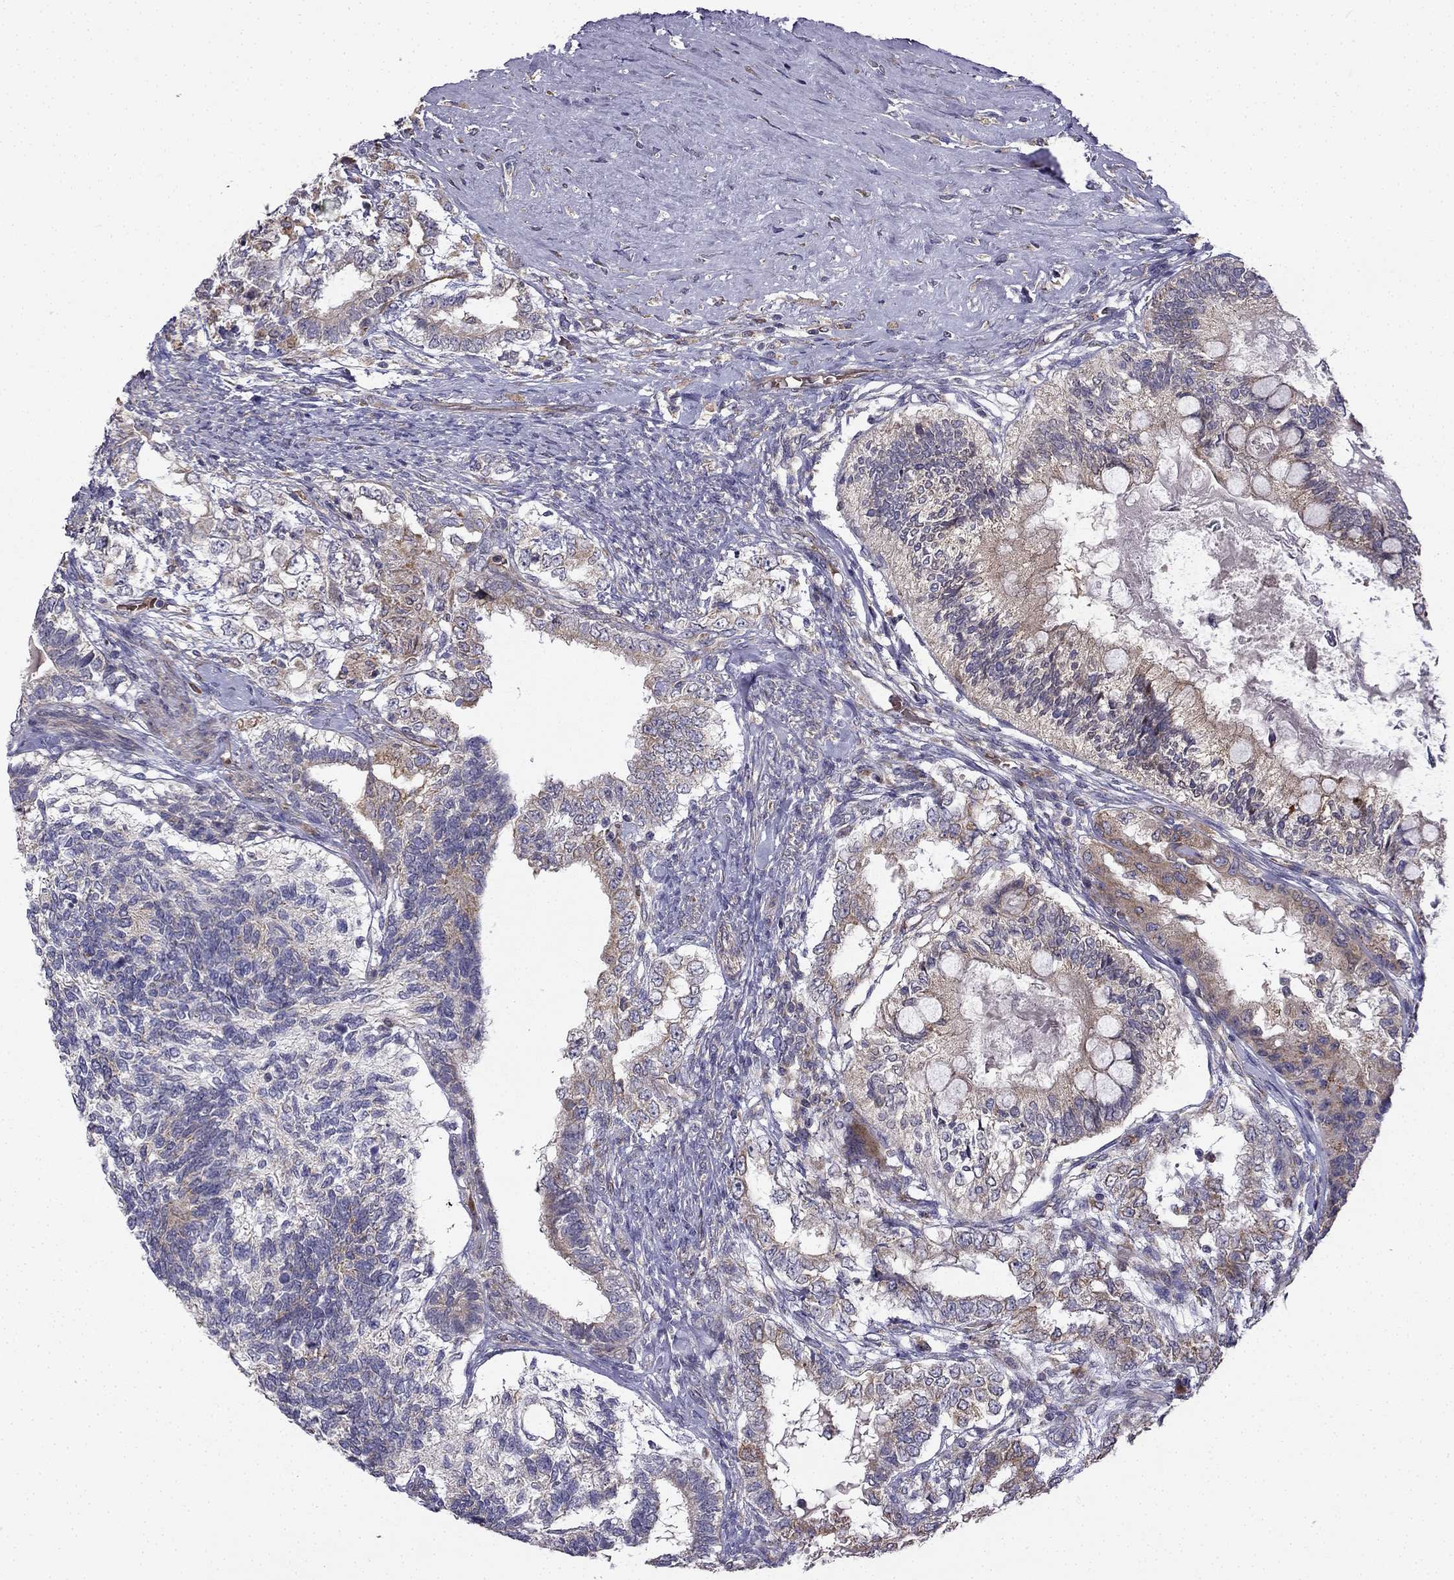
{"staining": {"intensity": "moderate", "quantity": "25%-75%", "location": "cytoplasmic/membranous"}, "tissue": "testis cancer", "cell_type": "Tumor cells", "image_type": "cancer", "snomed": [{"axis": "morphology", "description": "Seminoma, NOS"}, {"axis": "morphology", "description": "Carcinoma, Embryonal, NOS"}, {"axis": "topography", "description": "Testis"}], "caption": "Human testis cancer (embryonal carcinoma) stained with a brown dye reveals moderate cytoplasmic/membranous positive expression in about 25%-75% of tumor cells.", "gene": "B4GALT7", "patient": {"sex": "male", "age": 41}}